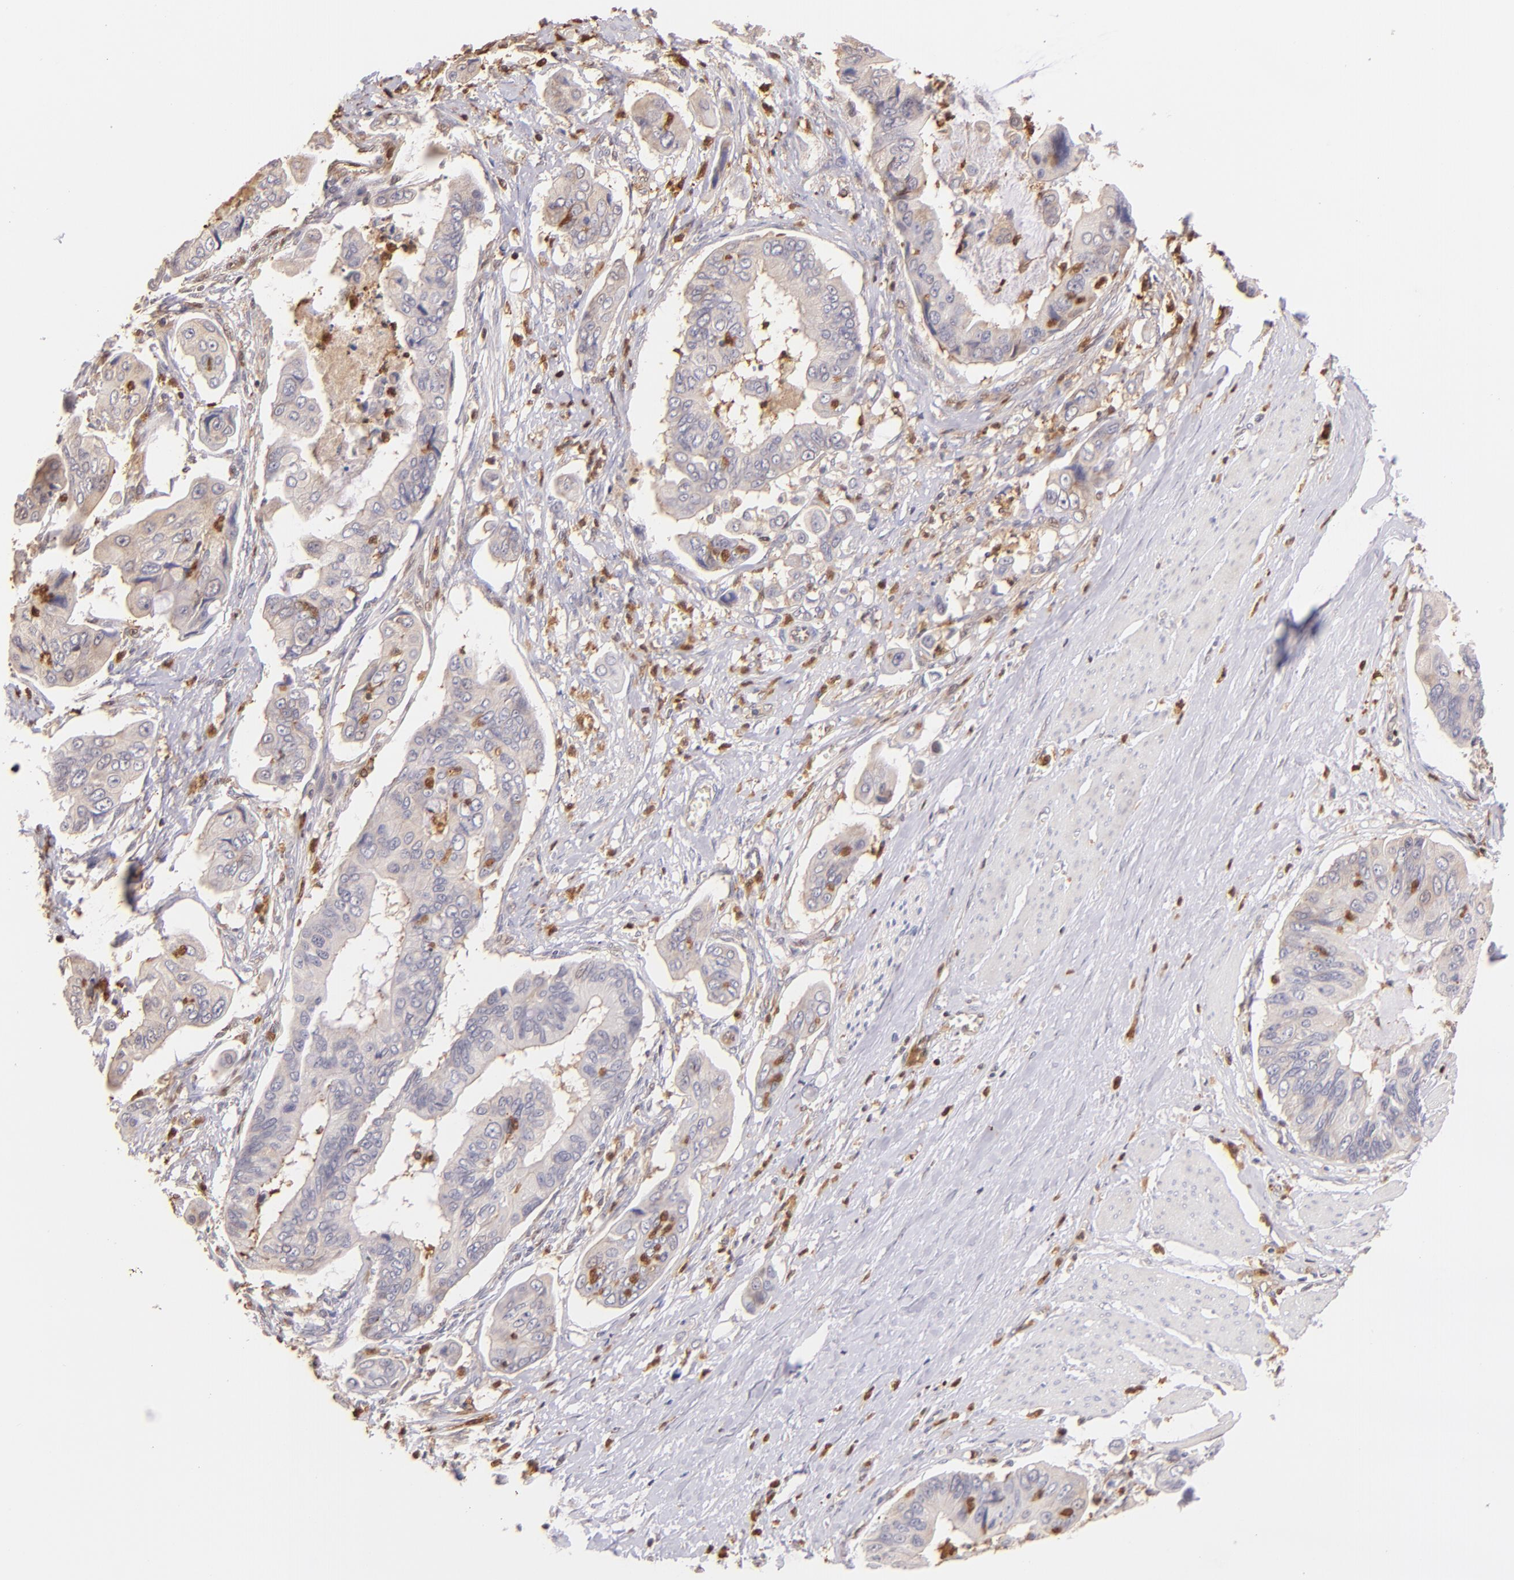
{"staining": {"intensity": "weak", "quantity": ">75%", "location": "cytoplasmic/membranous"}, "tissue": "stomach cancer", "cell_type": "Tumor cells", "image_type": "cancer", "snomed": [{"axis": "morphology", "description": "Adenocarcinoma, NOS"}, {"axis": "topography", "description": "Stomach, upper"}], "caption": "Stomach cancer was stained to show a protein in brown. There is low levels of weak cytoplasmic/membranous staining in about >75% of tumor cells.", "gene": "BTK", "patient": {"sex": "male", "age": 80}}